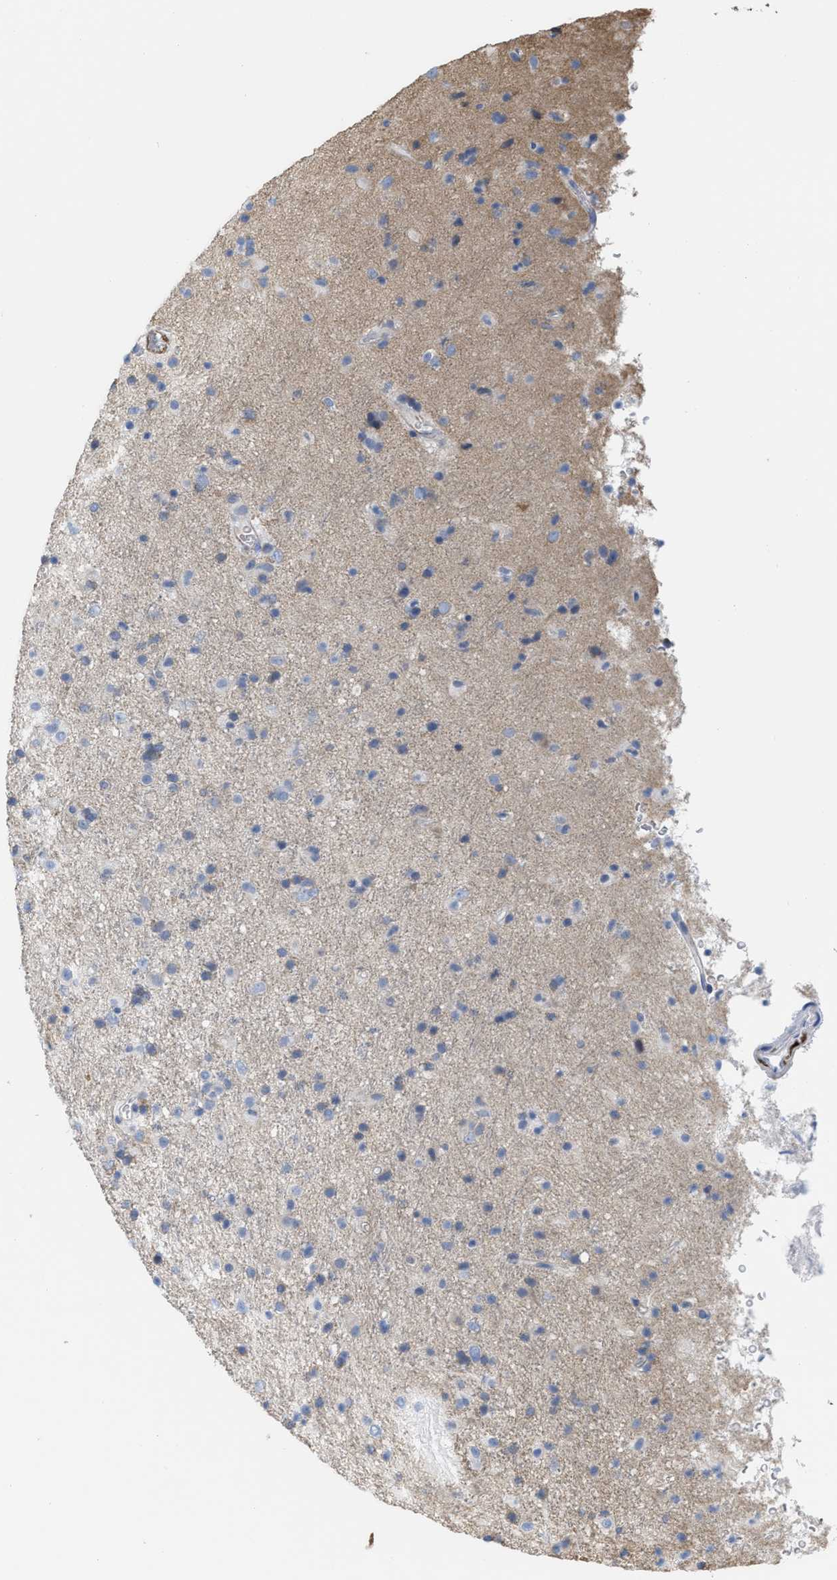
{"staining": {"intensity": "negative", "quantity": "none", "location": "none"}, "tissue": "glioma", "cell_type": "Tumor cells", "image_type": "cancer", "snomed": [{"axis": "morphology", "description": "Glioma, malignant, Low grade"}, {"axis": "topography", "description": "Brain"}], "caption": "DAB (3,3'-diaminobenzidine) immunohistochemical staining of malignant glioma (low-grade) reveals no significant expression in tumor cells.", "gene": "TAGLN", "patient": {"sex": "male", "age": 65}}